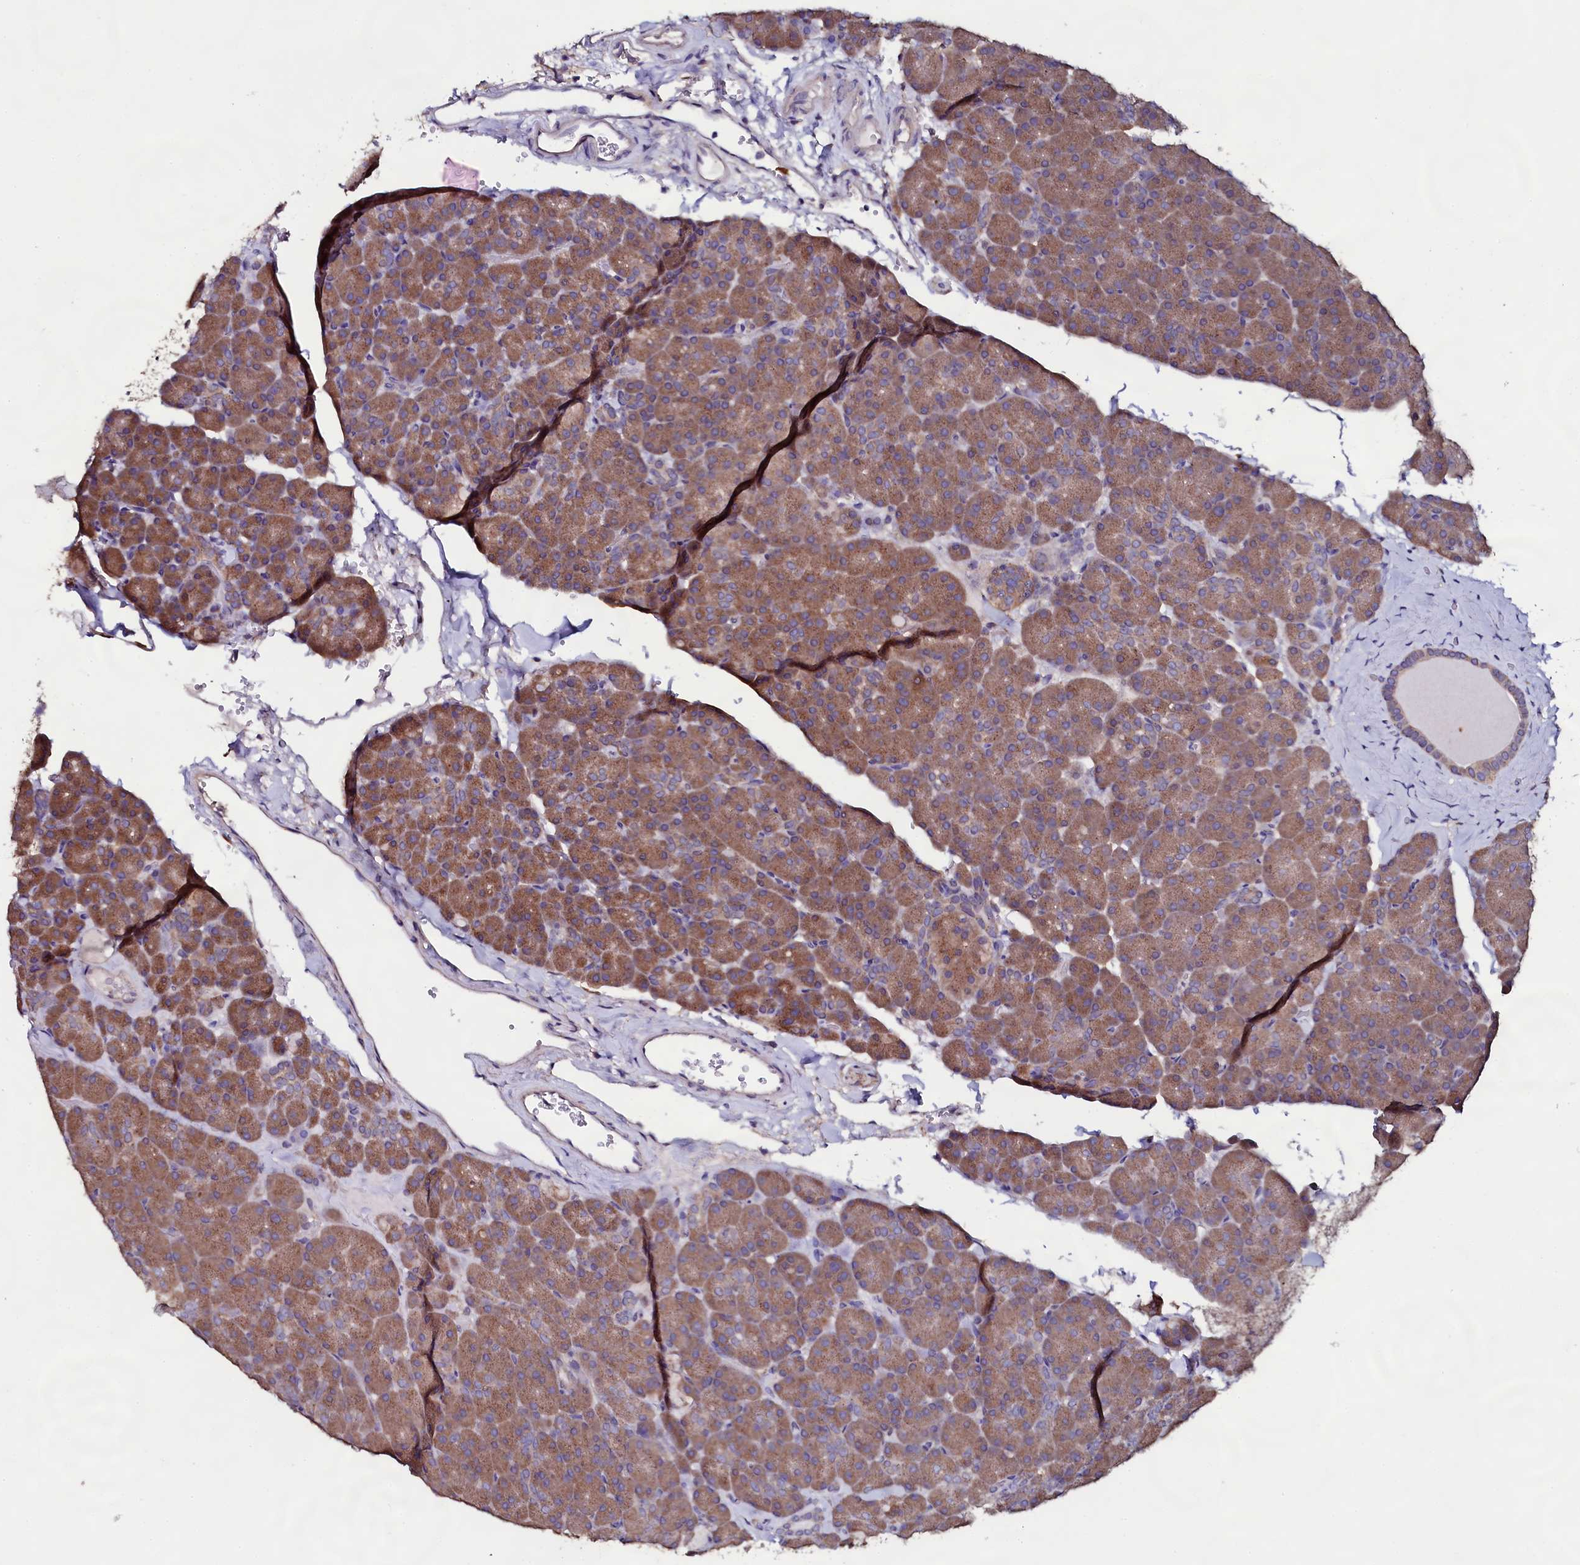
{"staining": {"intensity": "moderate", "quantity": ">75%", "location": "cytoplasmic/membranous"}, "tissue": "pancreas", "cell_type": "Exocrine glandular cells", "image_type": "normal", "snomed": [{"axis": "morphology", "description": "Normal tissue, NOS"}, {"axis": "topography", "description": "Pancreas"}], "caption": "DAB (3,3'-diaminobenzidine) immunohistochemical staining of unremarkable pancreas displays moderate cytoplasmic/membranous protein positivity in approximately >75% of exocrine glandular cells. (Stains: DAB (3,3'-diaminobenzidine) in brown, nuclei in blue, Microscopy: brightfield microscopy at high magnification).", "gene": "USPL1", "patient": {"sex": "male", "age": 36}}